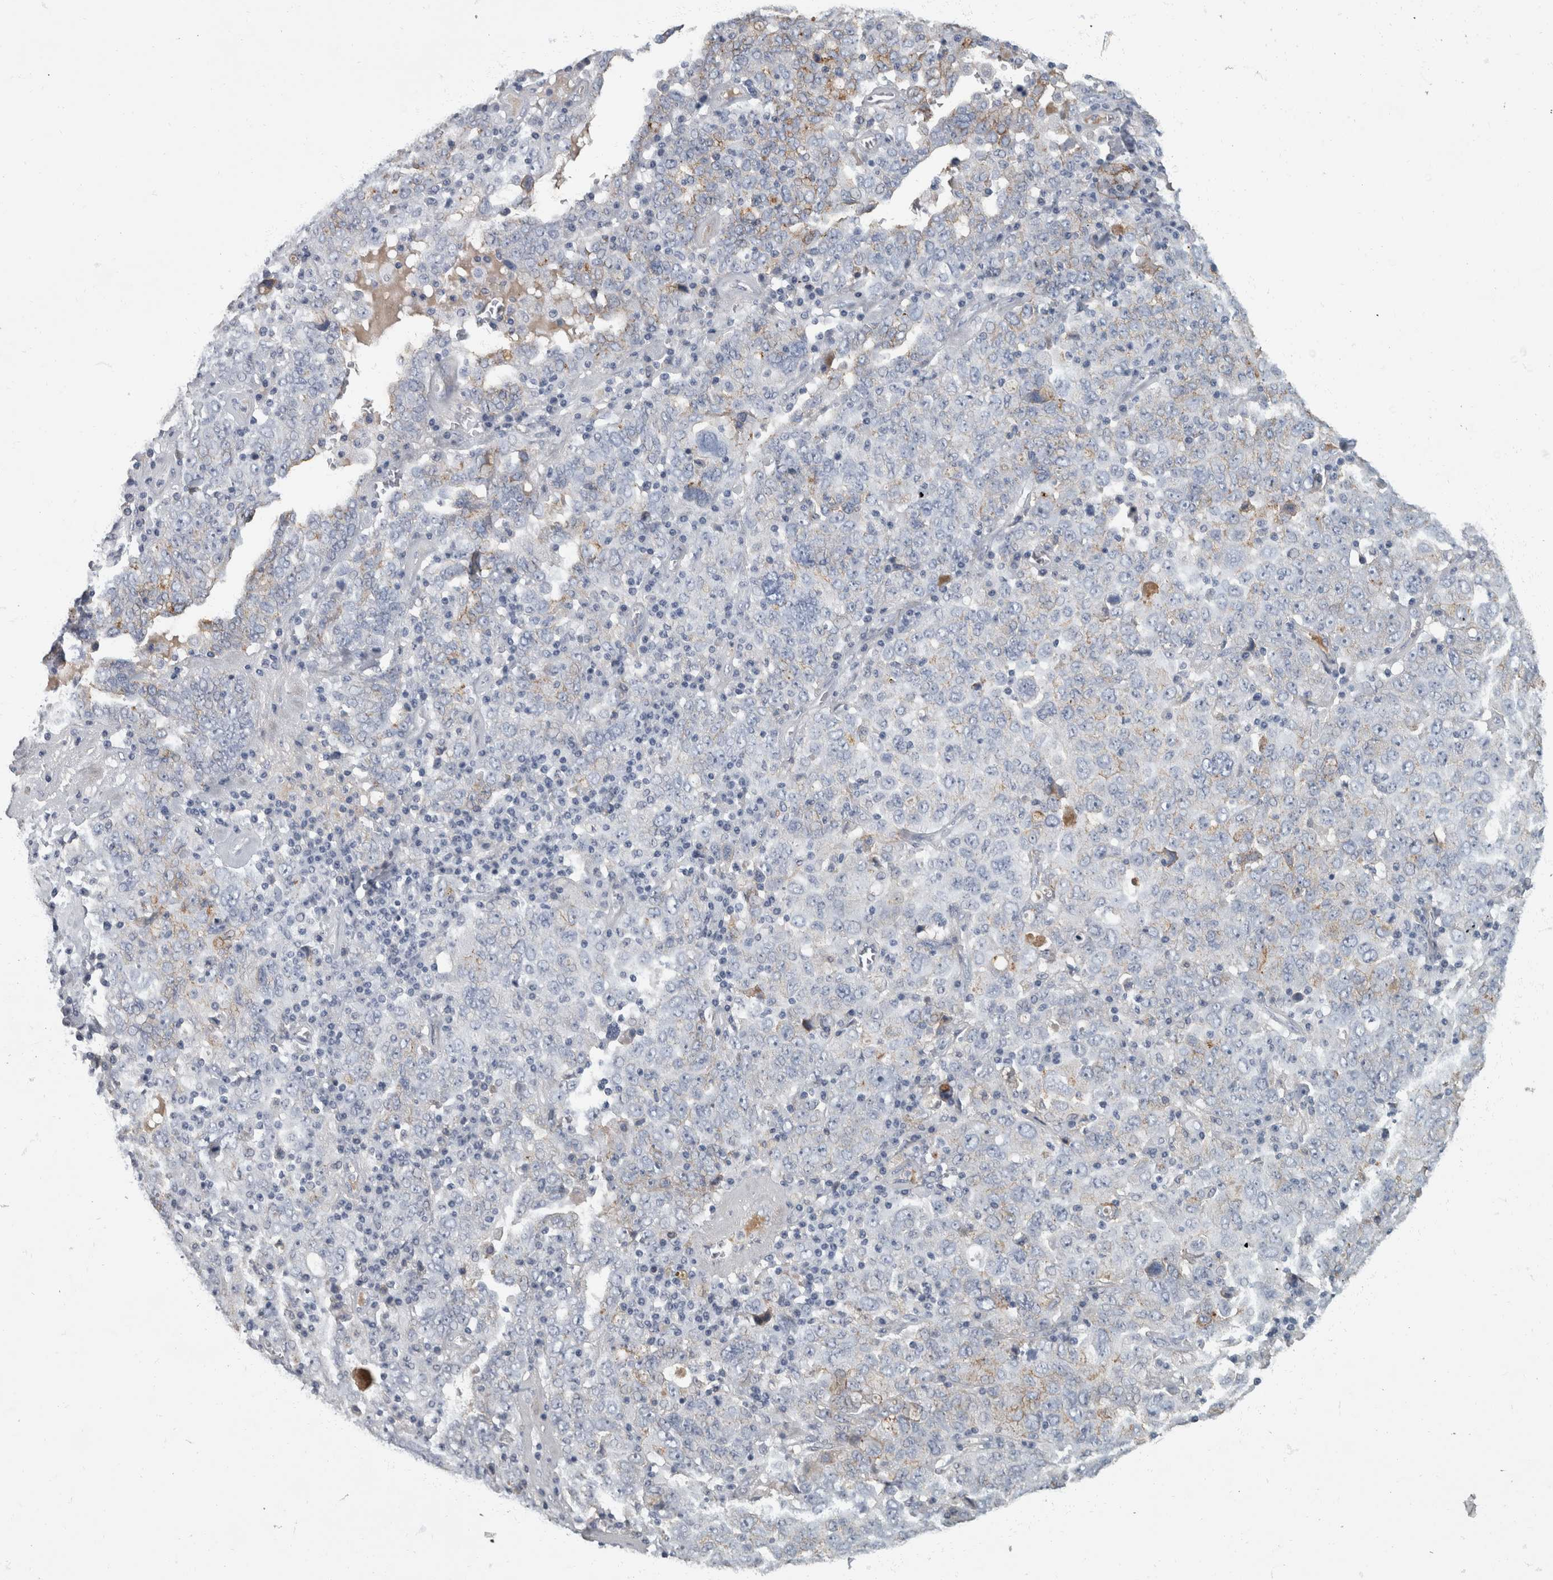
{"staining": {"intensity": "negative", "quantity": "none", "location": "none"}, "tissue": "ovarian cancer", "cell_type": "Tumor cells", "image_type": "cancer", "snomed": [{"axis": "morphology", "description": "Carcinoma, endometroid"}, {"axis": "topography", "description": "Ovary"}], "caption": "This is an IHC micrograph of ovarian cancer. There is no positivity in tumor cells.", "gene": "DSG2", "patient": {"sex": "female", "age": 62}}